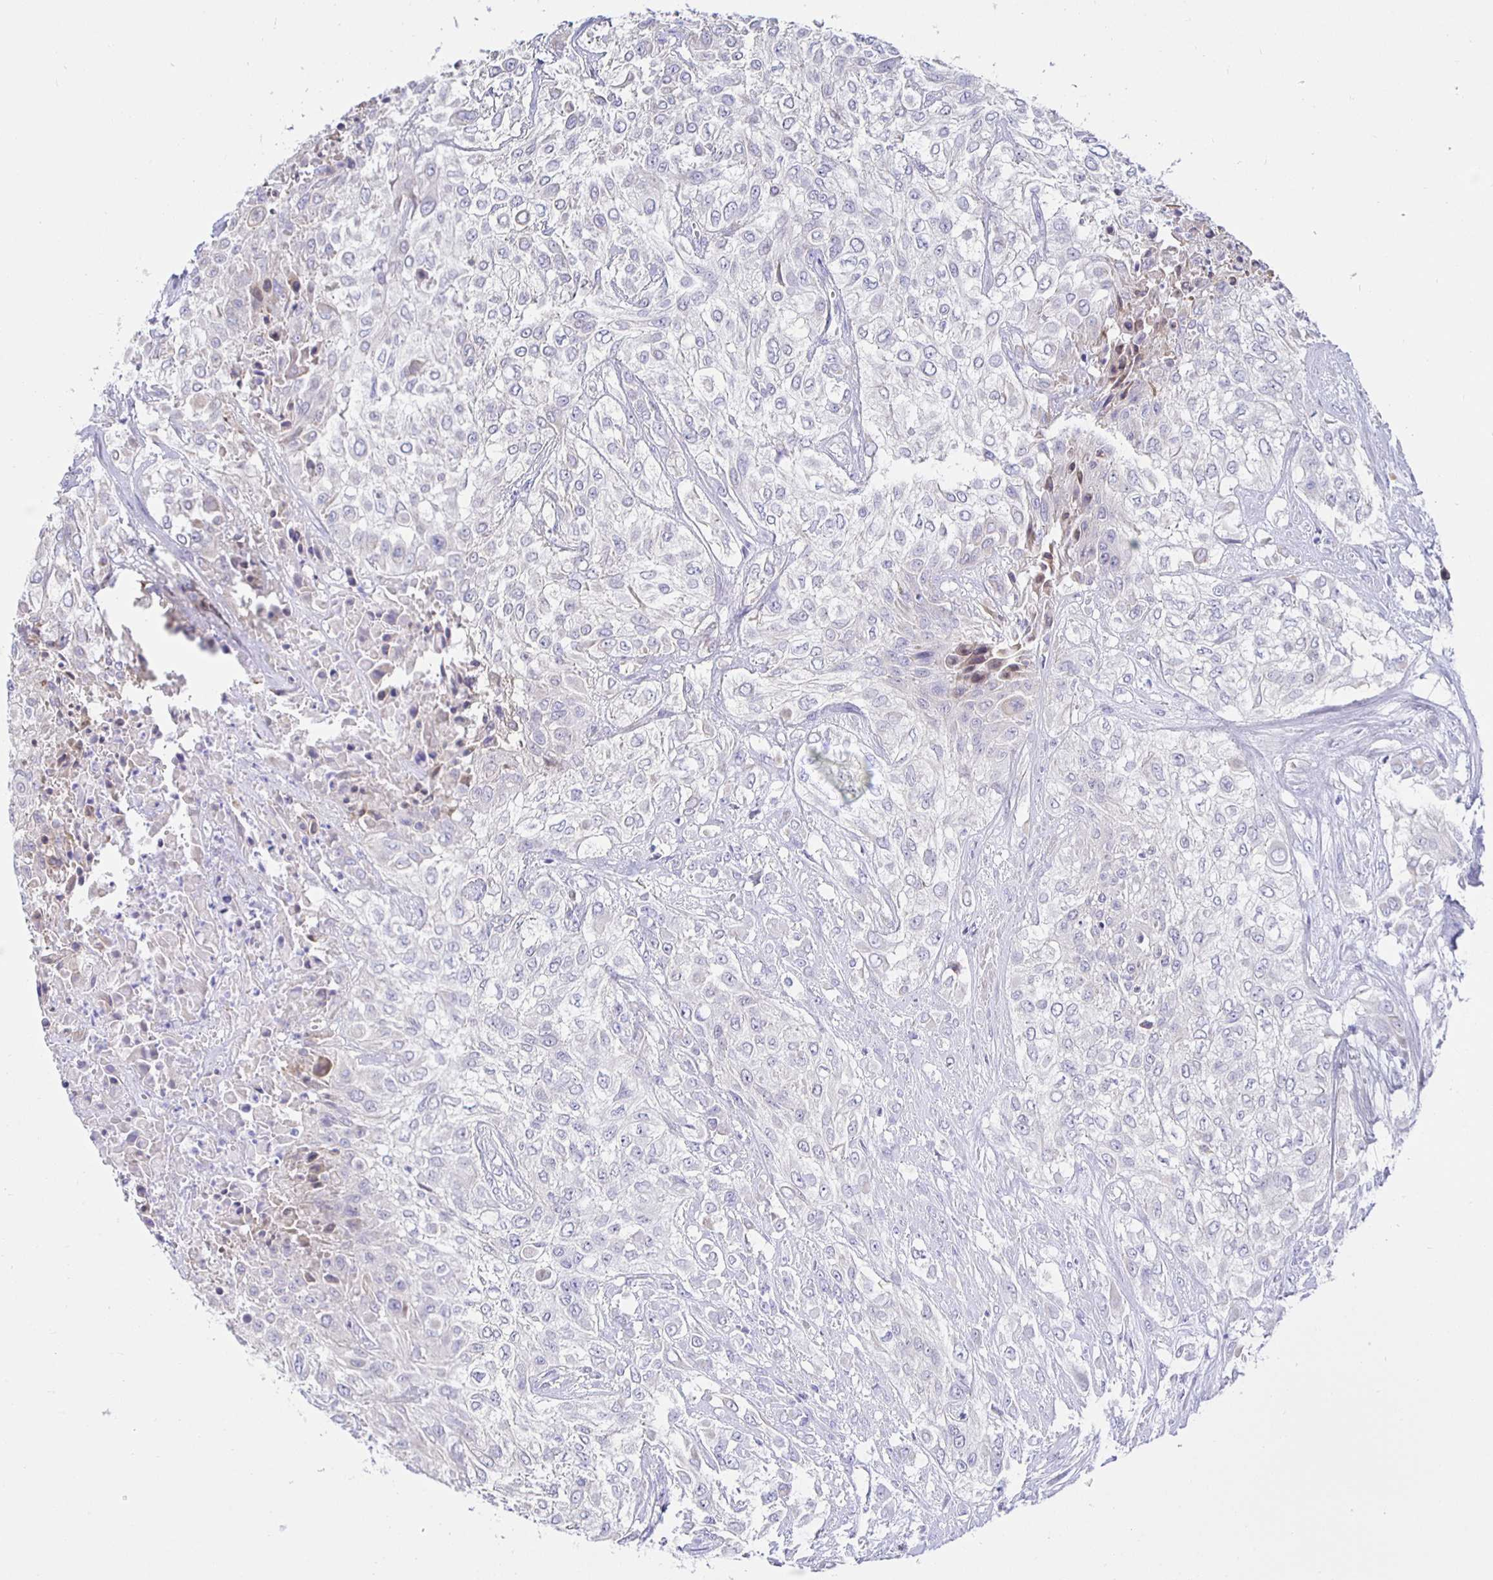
{"staining": {"intensity": "negative", "quantity": "none", "location": "none"}, "tissue": "urothelial cancer", "cell_type": "Tumor cells", "image_type": "cancer", "snomed": [{"axis": "morphology", "description": "Urothelial carcinoma, High grade"}, {"axis": "topography", "description": "Urinary bladder"}], "caption": "Immunohistochemical staining of human urothelial cancer exhibits no significant expression in tumor cells.", "gene": "HSPA4L", "patient": {"sex": "male", "age": 57}}